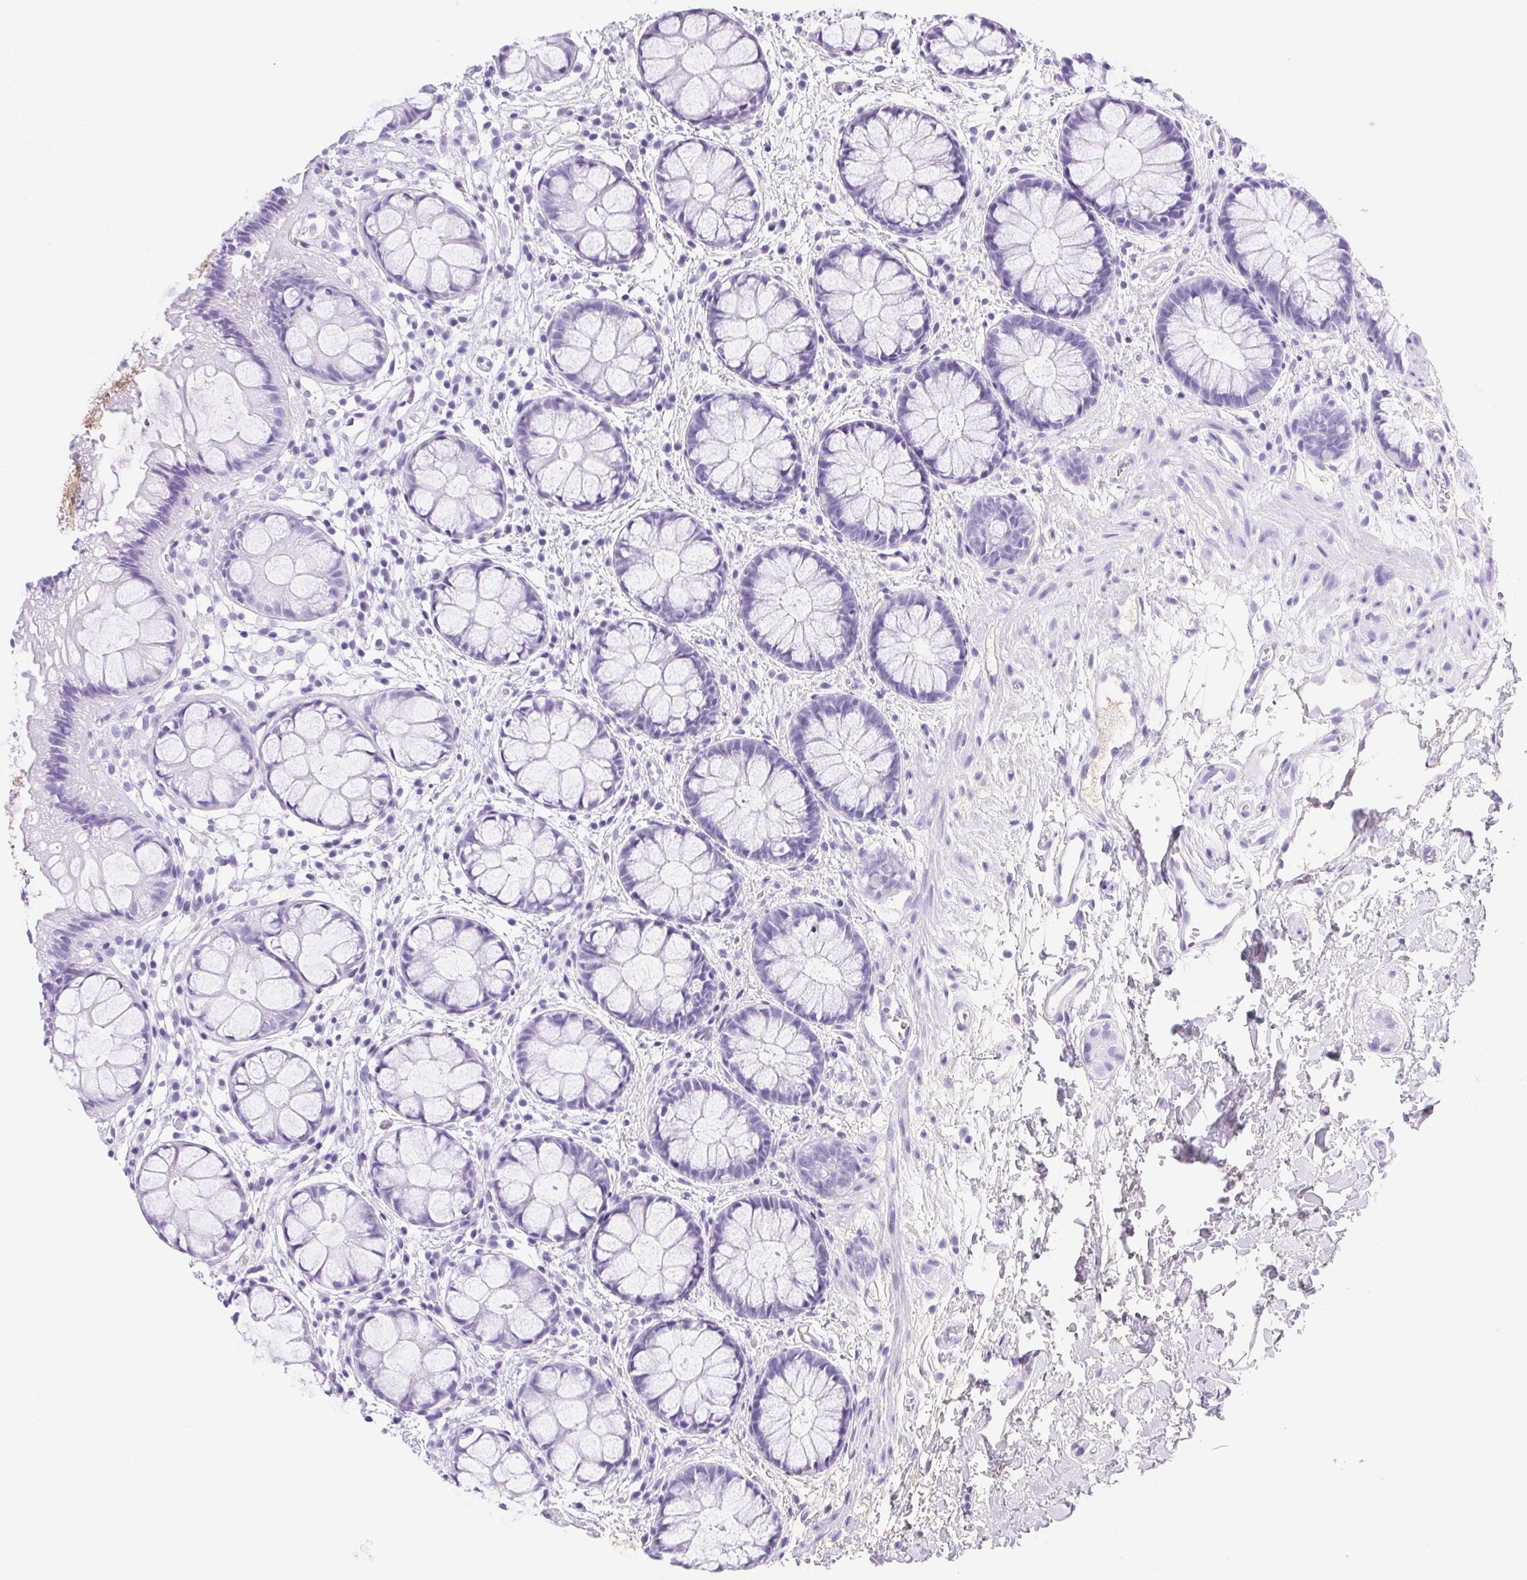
{"staining": {"intensity": "negative", "quantity": "none", "location": "none"}, "tissue": "rectum", "cell_type": "Glandular cells", "image_type": "normal", "snomed": [{"axis": "morphology", "description": "Normal tissue, NOS"}, {"axis": "topography", "description": "Rectum"}], "caption": "DAB (3,3'-diaminobenzidine) immunohistochemical staining of benign rectum shows no significant expression in glandular cells. Brightfield microscopy of immunohistochemistry (IHC) stained with DAB (3,3'-diaminobenzidine) (brown) and hematoxylin (blue), captured at high magnification.", "gene": "FGA", "patient": {"sex": "female", "age": 62}}